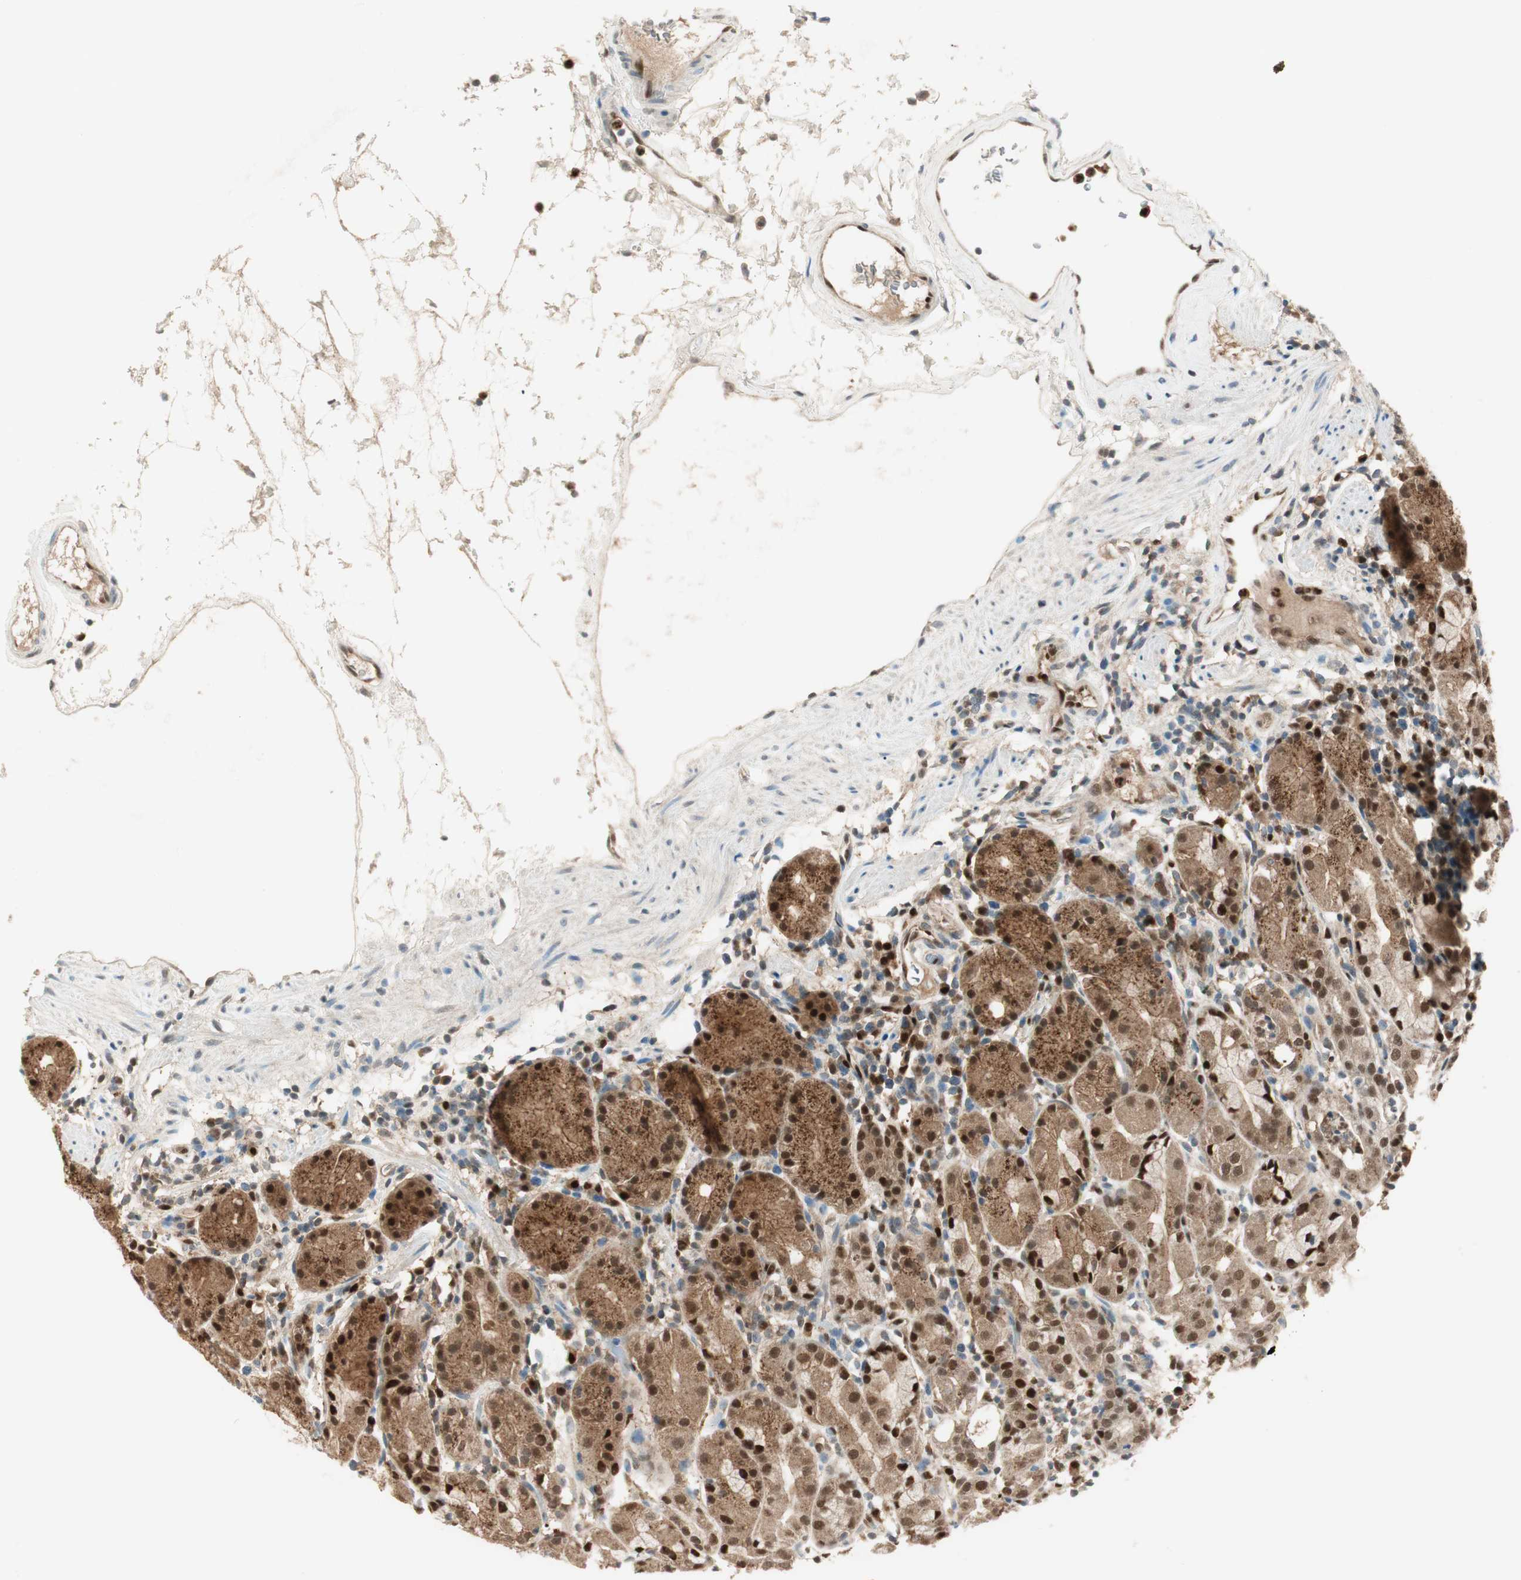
{"staining": {"intensity": "moderate", "quantity": ">75%", "location": "cytoplasmic/membranous,nuclear"}, "tissue": "stomach", "cell_type": "Glandular cells", "image_type": "normal", "snomed": [{"axis": "morphology", "description": "Normal tissue, NOS"}, {"axis": "topography", "description": "Stomach"}, {"axis": "topography", "description": "Stomach, lower"}], "caption": "Moderate cytoplasmic/membranous,nuclear protein positivity is seen in about >75% of glandular cells in stomach. (DAB = brown stain, brightfield microscopy at high magnification).", "gene": "LTA4H", "patient": {"sex": "female", "age": 75}}